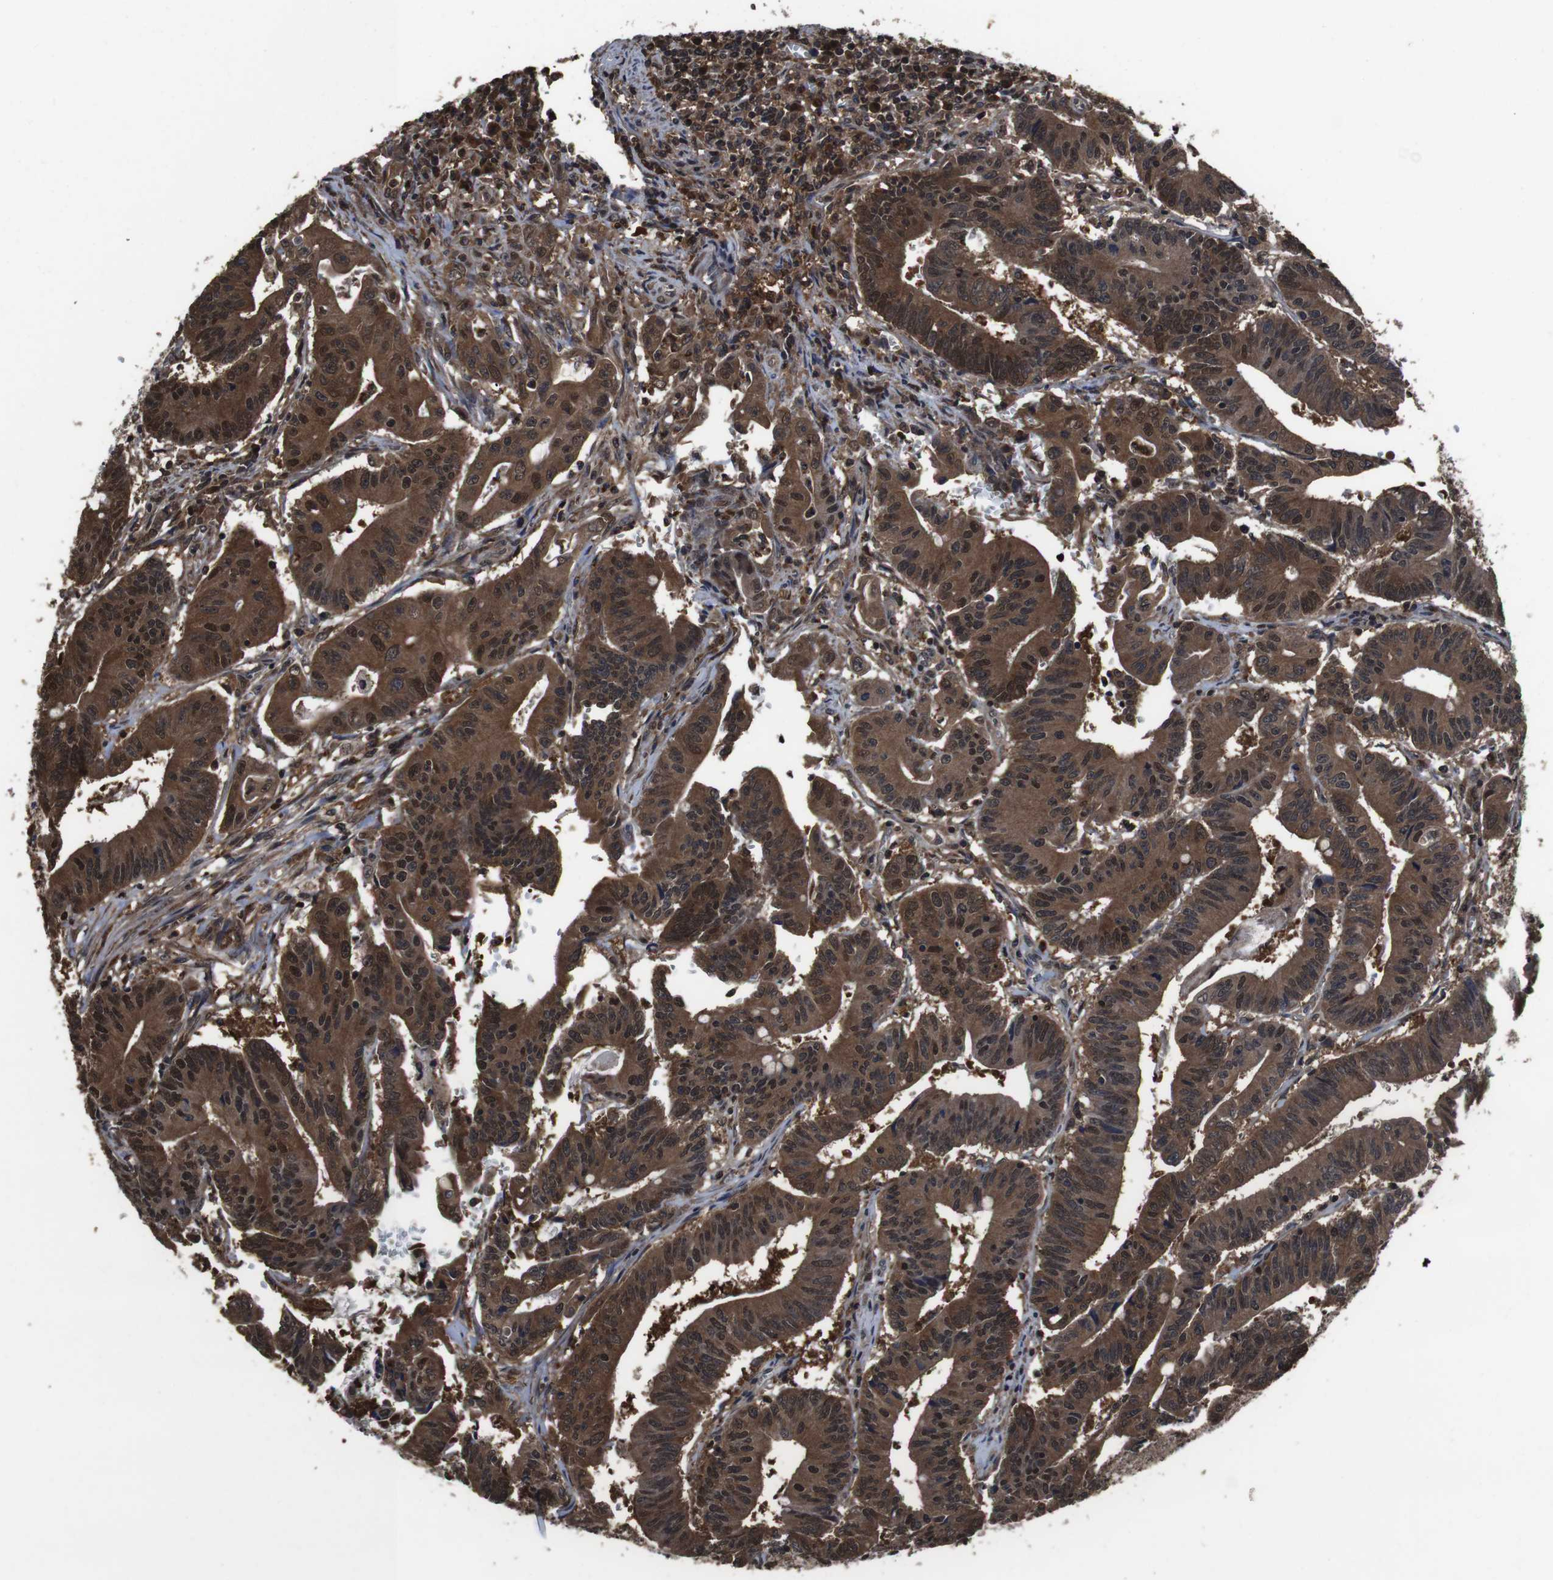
{"staining": {"intensity": "strong", "quantity": ">75%", "location": "cytoplasmic/membranous,nuclear"}, "tissue": "colorectal cancer", "cell_type": "Tumor cells", "image_type": "cancer", "snomed": [{"axis": "morphology", "description": "Adenocarcinoma, NOS"}, {"axis": "topography", "description": "Colon"}], "caption": "This micrograph shows colorectal cancer (adenocarcinoma) stained with IHC to label a protein in brown. The cytoplasmic/membranous and nuclear of tumor cells show strong positivity for the protein. Nuclei are counter-stained blue.", "gene": "CXCL11", "patient": {"sex": "male", "age": 45}}